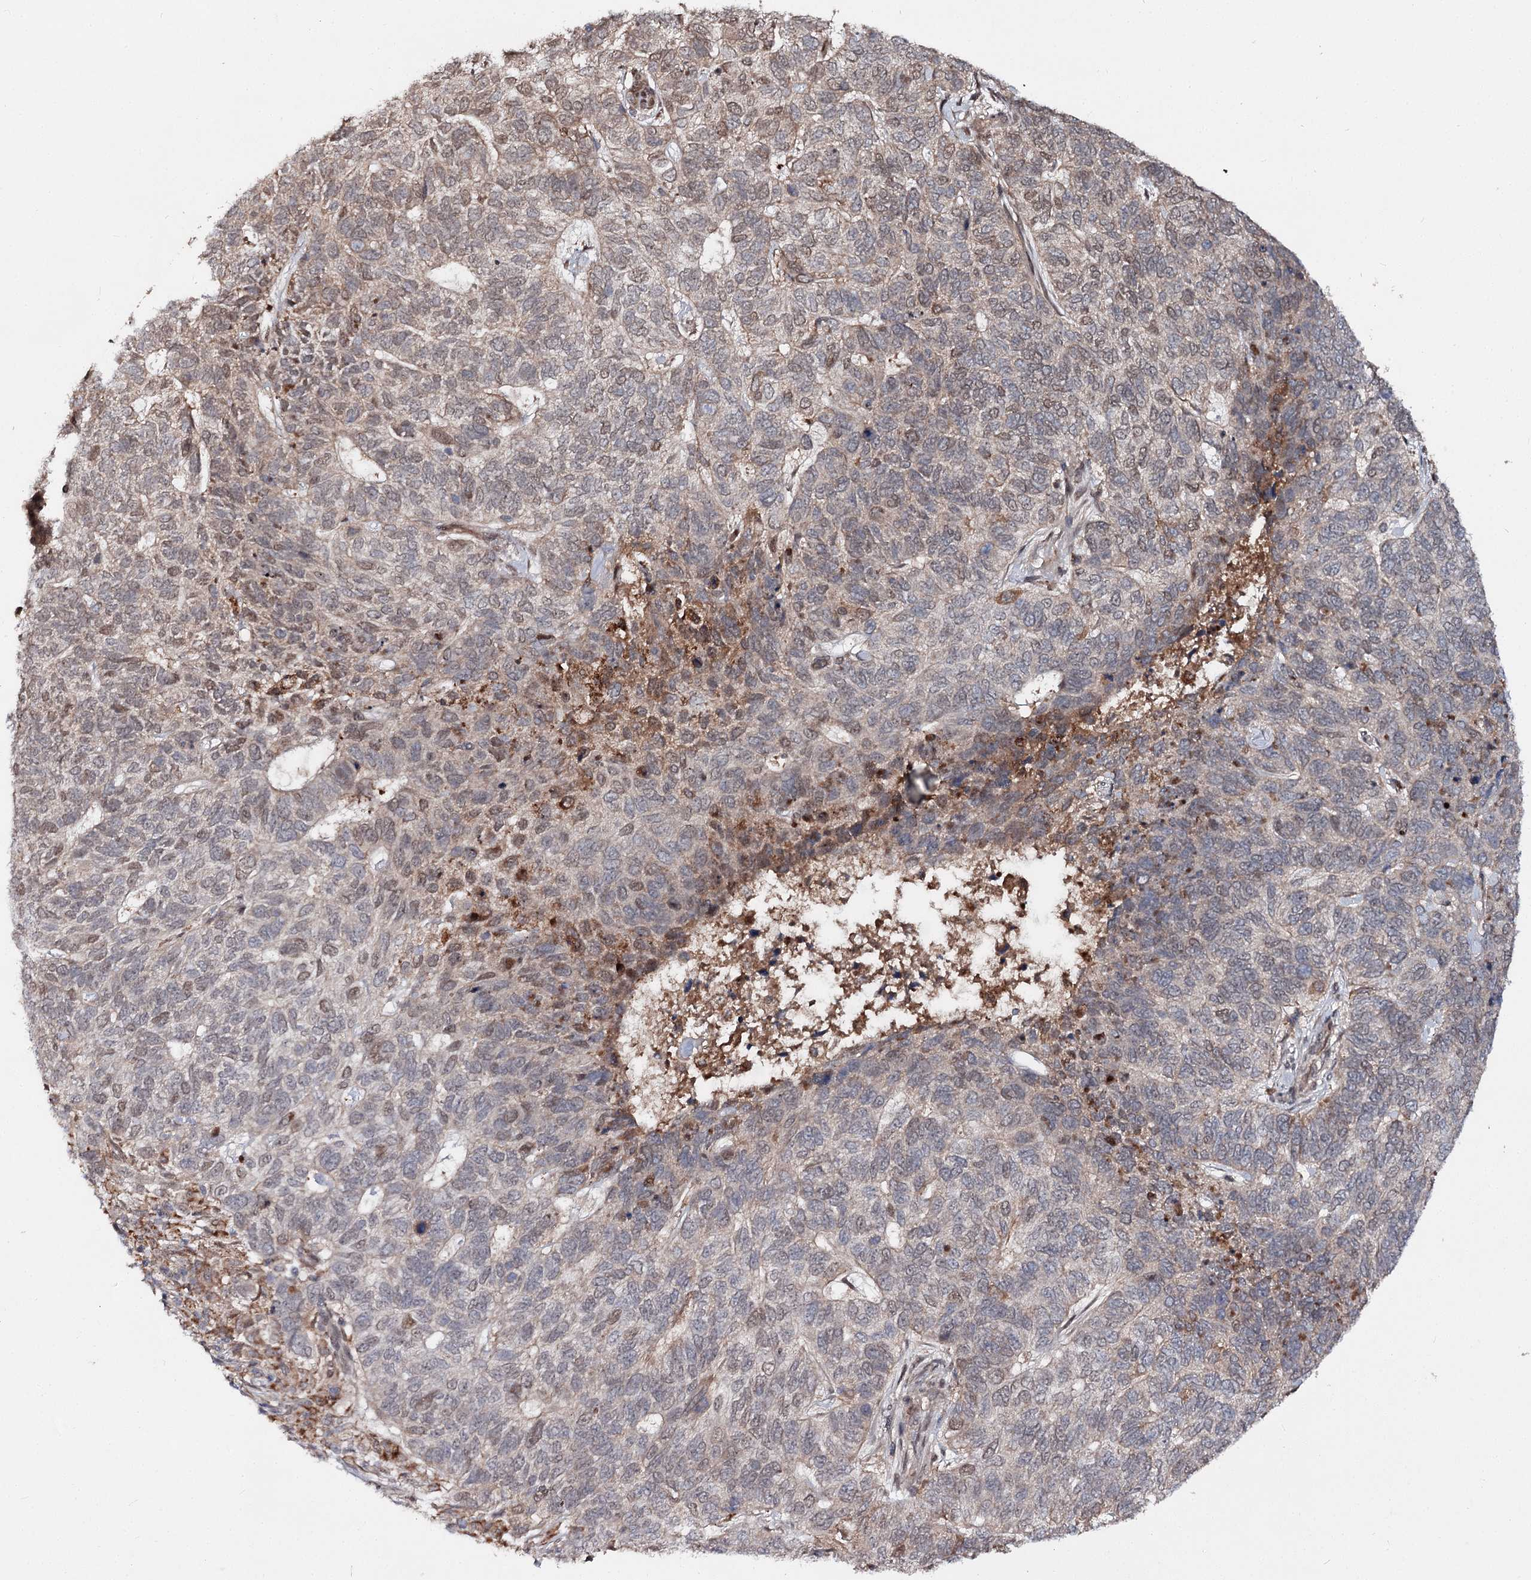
{"staining": {"intensity": "weak", "quantity": "<25%", "location": "cytoplasmic/membranous"}, "tissue": "skin cancer", "cell_type": "Tumor cells", "image_type": "cancer", "snomed": [{"axis": "morphology", "description": "Basal cell carcinoma"}, {"axis": "topography", "description": "Skin"}], "caption": "Skin basal cell carcinoma stained for a protein using IHC exhibits no positivity tumor cells.", "gene": "MSANTD2", "patient": {"sex": "female", "age": 65}}